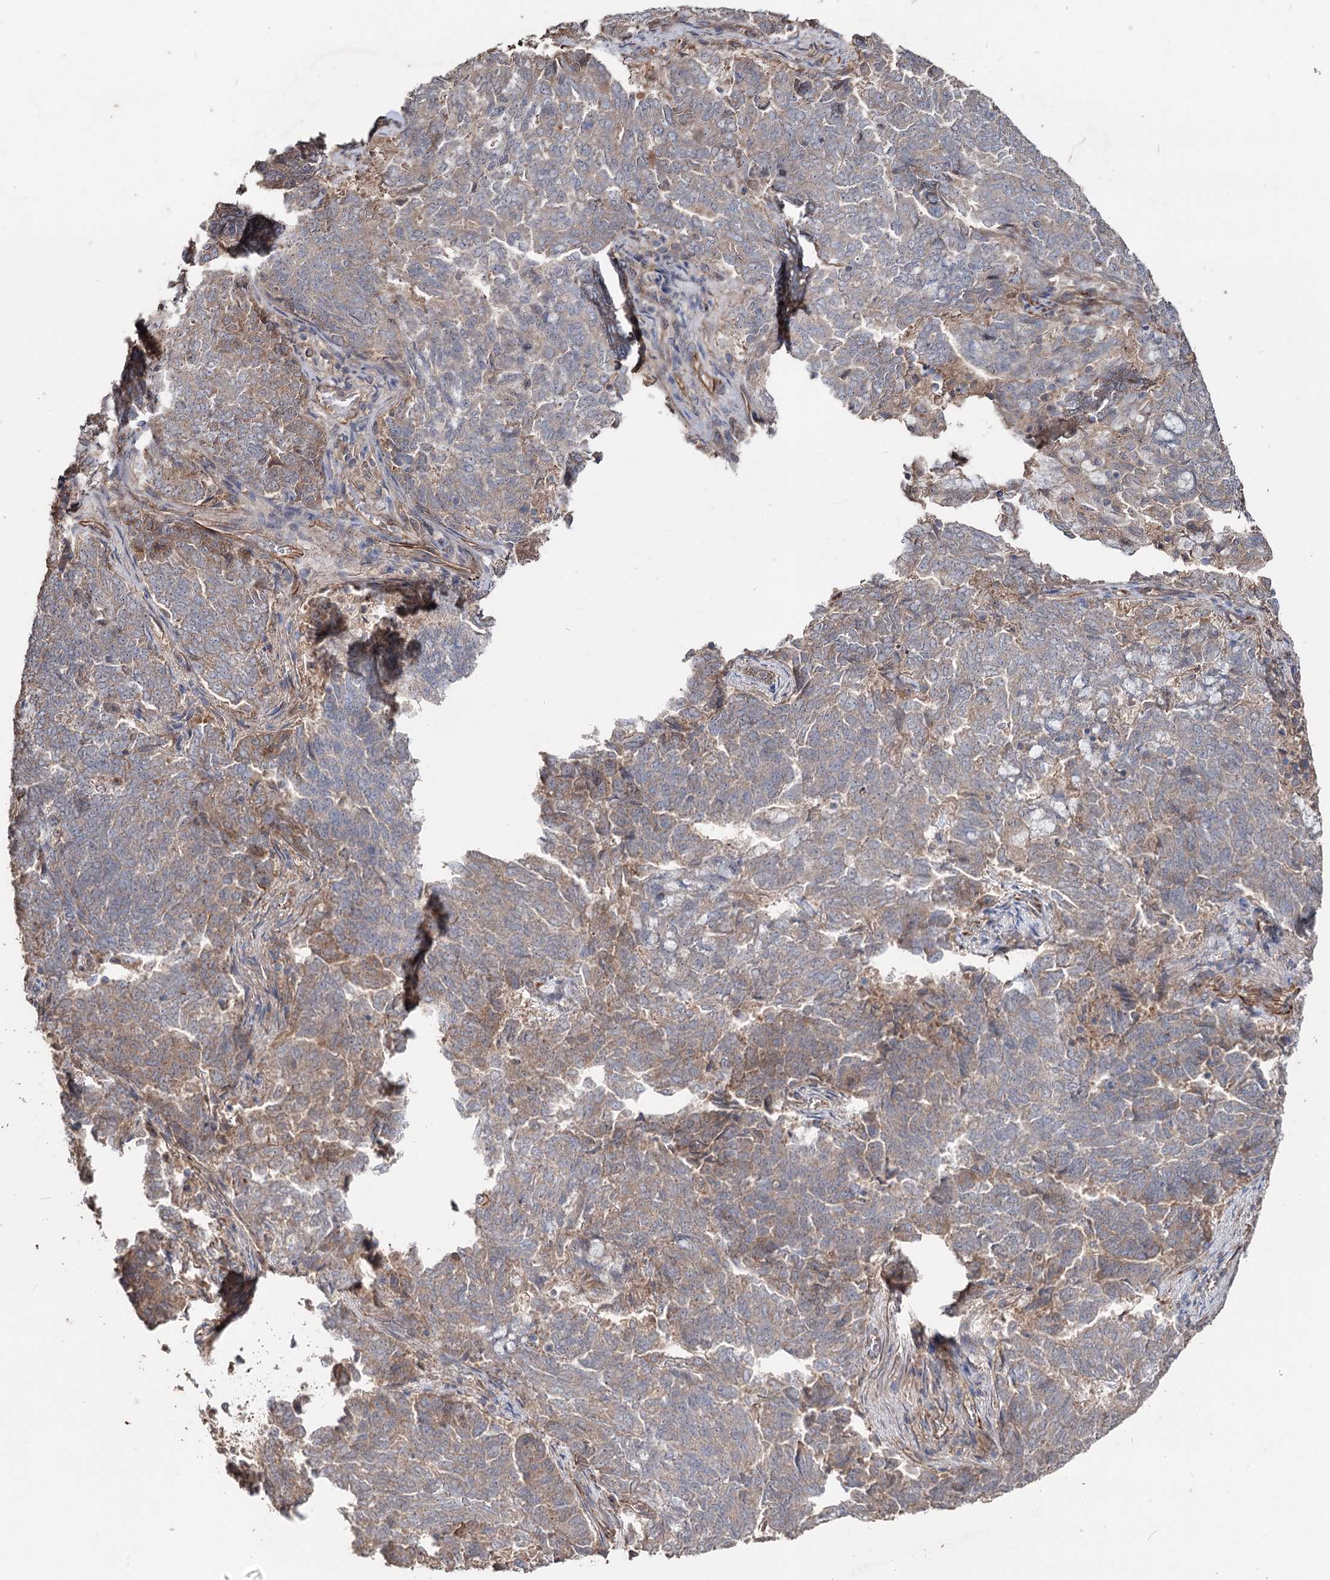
{"staining": {"intensity": "moderate", "quantity": "25%-75%", "location": "cytoplasmic/membranous"}, "tissue": "endometrial cancer", "cell_type": "Tumor cells", "image_type": "cancer", "snomed": [{"axis": "morphology", "description": "Adenocarcinoma, NOS"}, {"axis": "topography", "description": "Endometrium"}], "caption": "Immunohistochemical staining of human endometrial cancer shows medium levels of moderate cytoplasmic/membranous protein staining in approximately 25%-75% of tumor cells.", "gene": "SPART", "patient": {"sex": "female", "age": 80}}